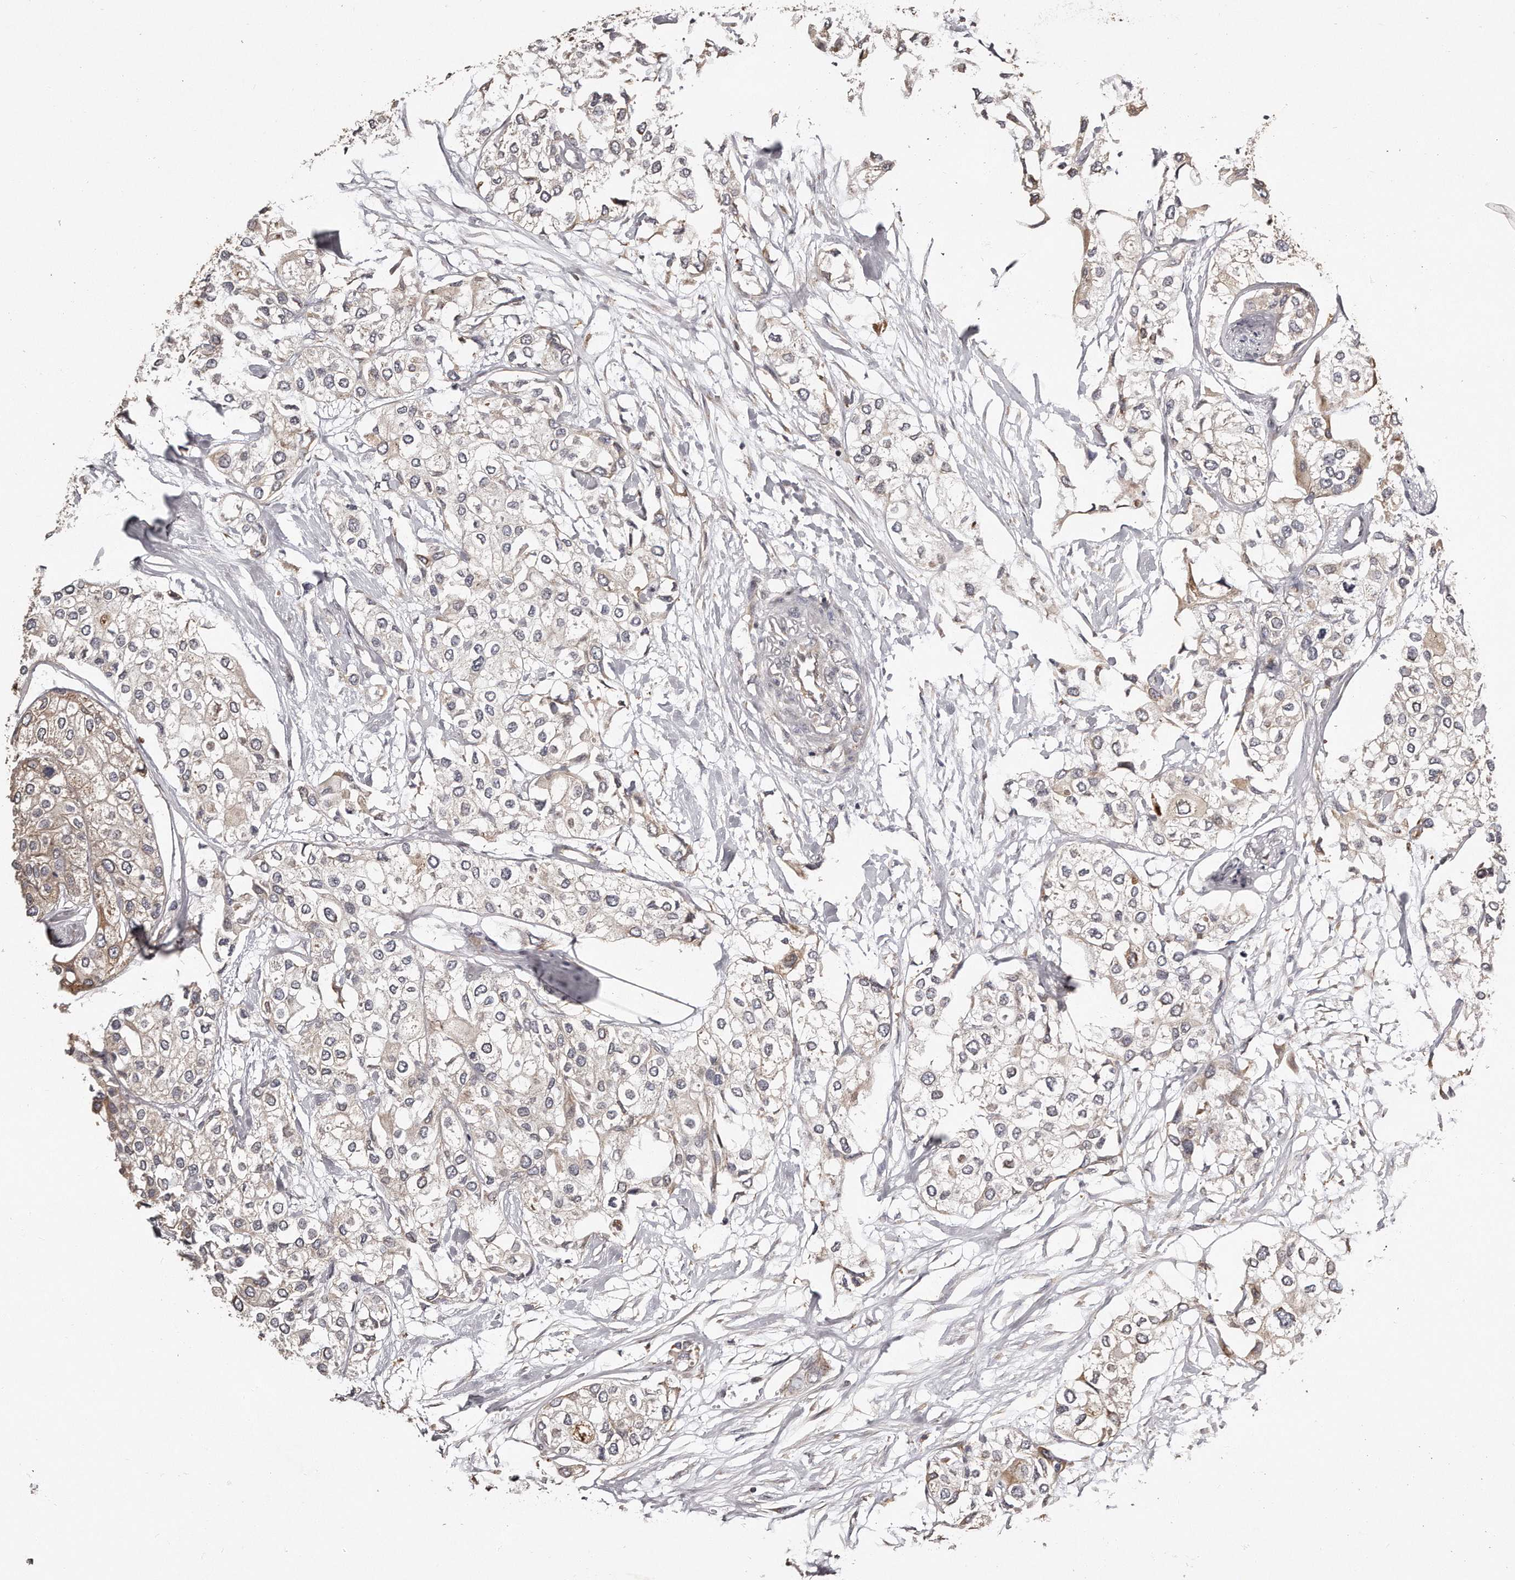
{"staining": {"intensity": "weak", "quantity": "<25%", "location": "cytoplasmic/membranous"}, "tissue": "urothelial cancer", "cell_type": "Tumor cells", "image_type": "cancer", "snomed": [{"axis": "morphology", "description": "Urothelial carcinoma, High grade"}, {"axis": "topography", "description": "Urinary bladder"}], "caption": "Immunohistochemistry histopathology image of neoplastic tissue: human urothelial carcinoma (high-grade) stained with DAB demonstrates no significant protein expression in tumor cells.", "gene": "TRAPPC14", "patient": {"sex": "male", "age": 64}}